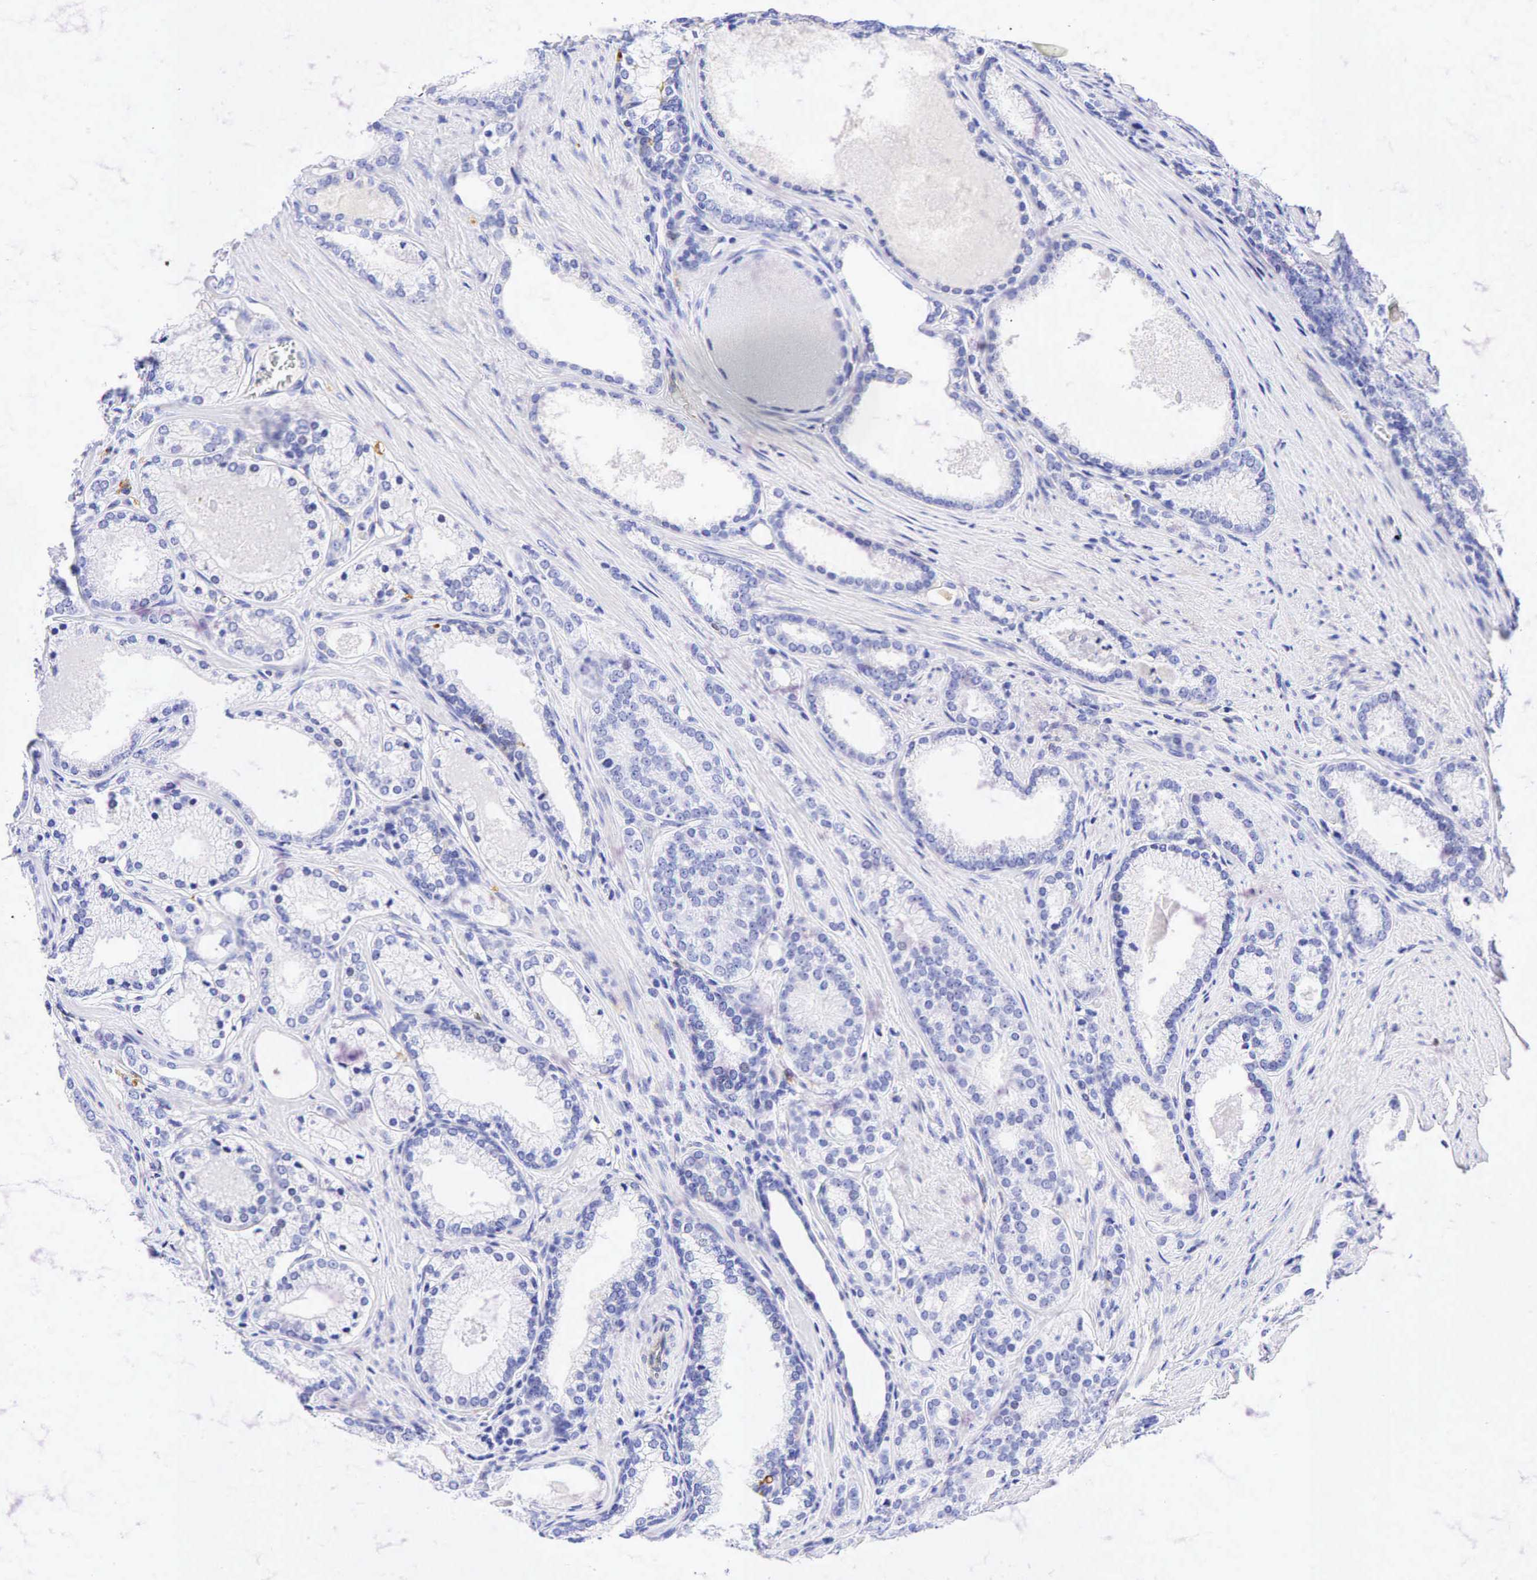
{"staining": {"intensity": "negative", "quantity": "none", "location": "none"}, "tissue": "prostate cancer", "cell_type": "Tumor cells", "image_type": "cancer", "snomed": [{"axis": "morphology", "description": "Adenocarcinoma, Low grade"}, {"axis": "topography", "description": "Prostate"}], "caption": "Immunohistochemical staining of human prostate cancer displays no significant staining in tumor cells.", "gene": "TNFRSF8", "patient": {"sex": "male", "age": 71}}